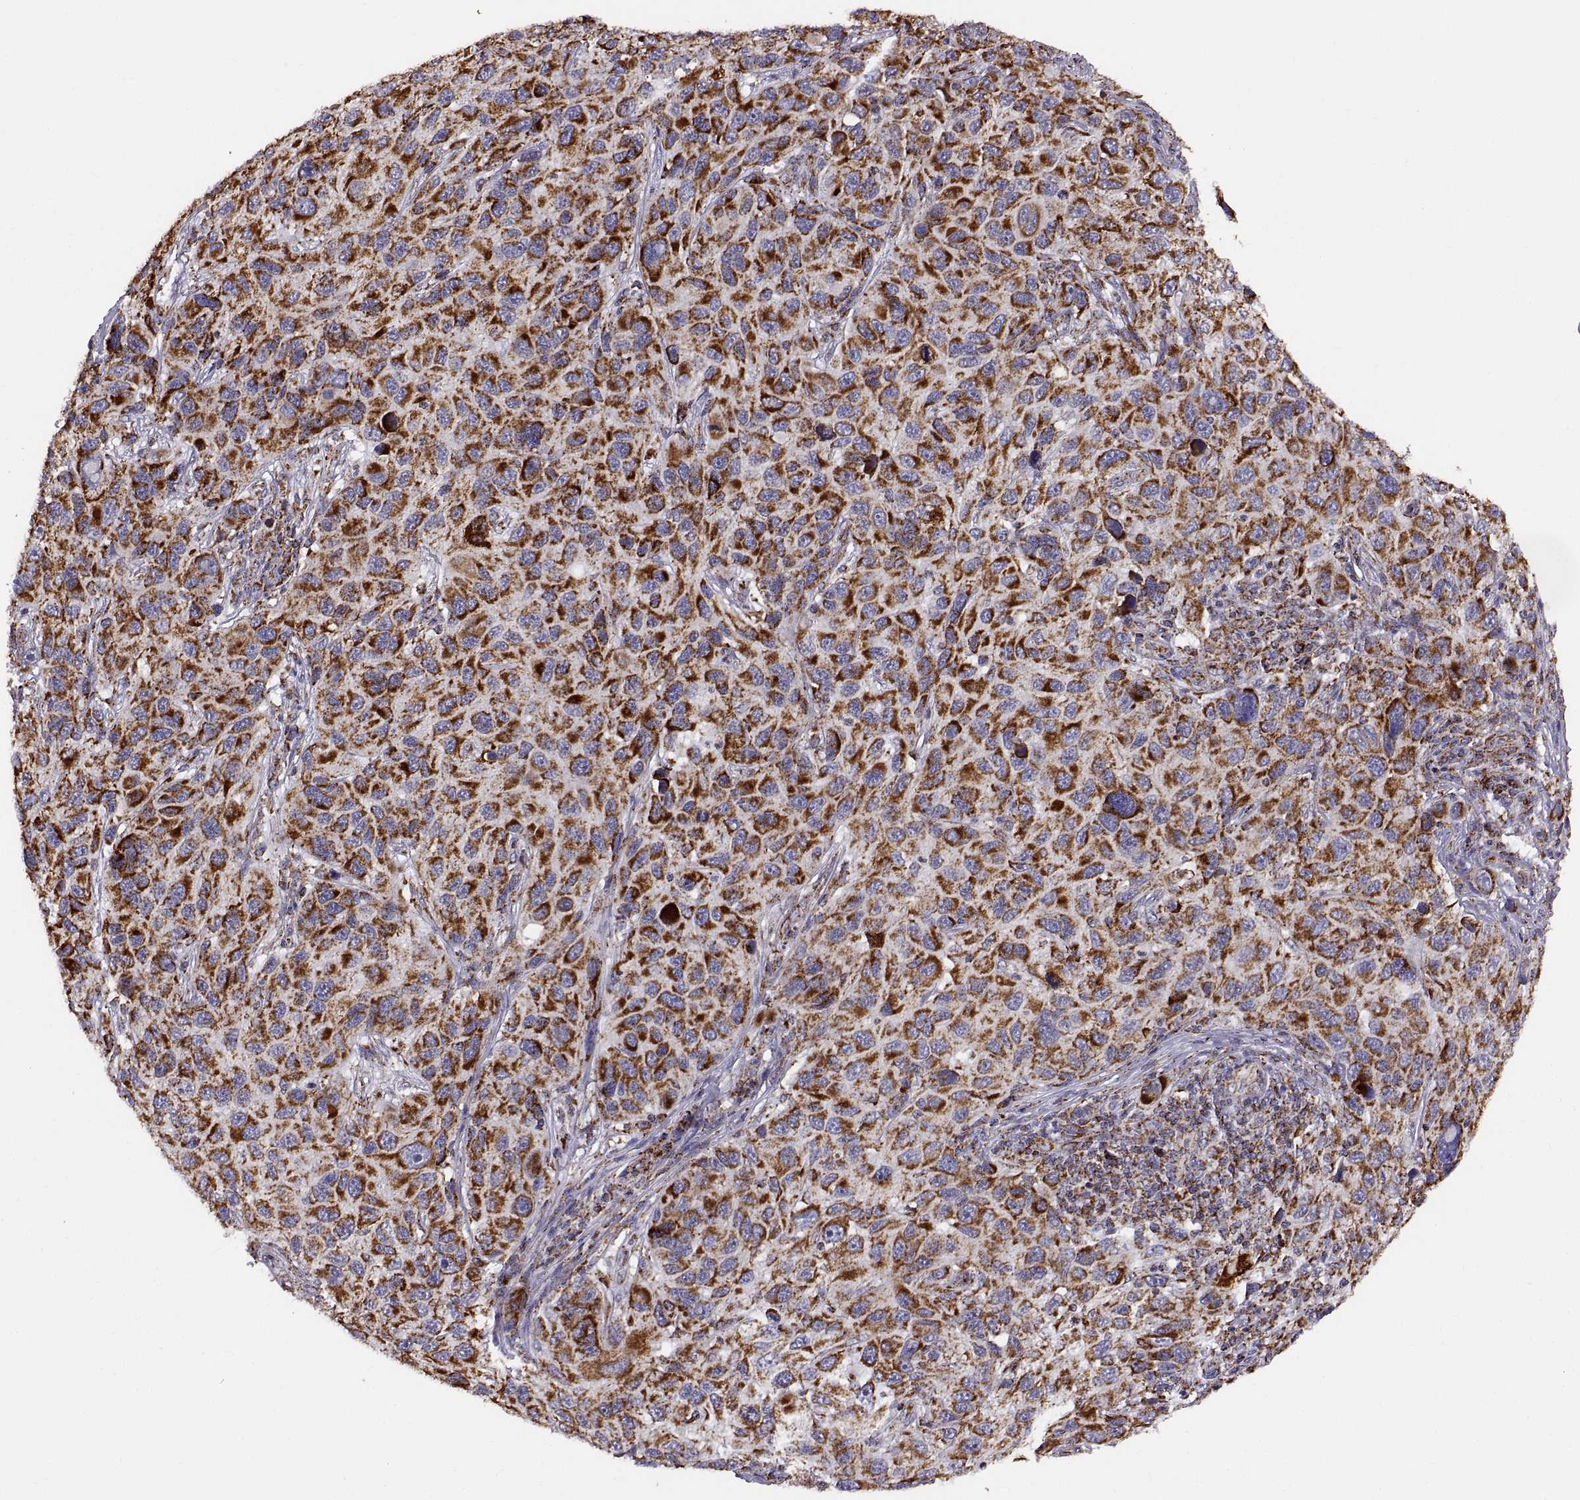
{"staining": {"intensity": "strong", "quantity": ">75%", "location": "cytoplasmic/membranous"}, "tissue": "melanoma", "cell_type": "Tumor cells", "image_type": "cancer", "snomed": [{"axis": "morphology", "description": "Malignant melanoma, NOS"}, {"axis": "topography", "description": "Skin"}], "caption": "Melanoma stained with DAB immunohistochemistry reveals high levels of strong cytoplasmic/membranous expression in about >75% of tumor cells.", "gene": "ARSD", "patient": {"sex": "male", "age": 53}}